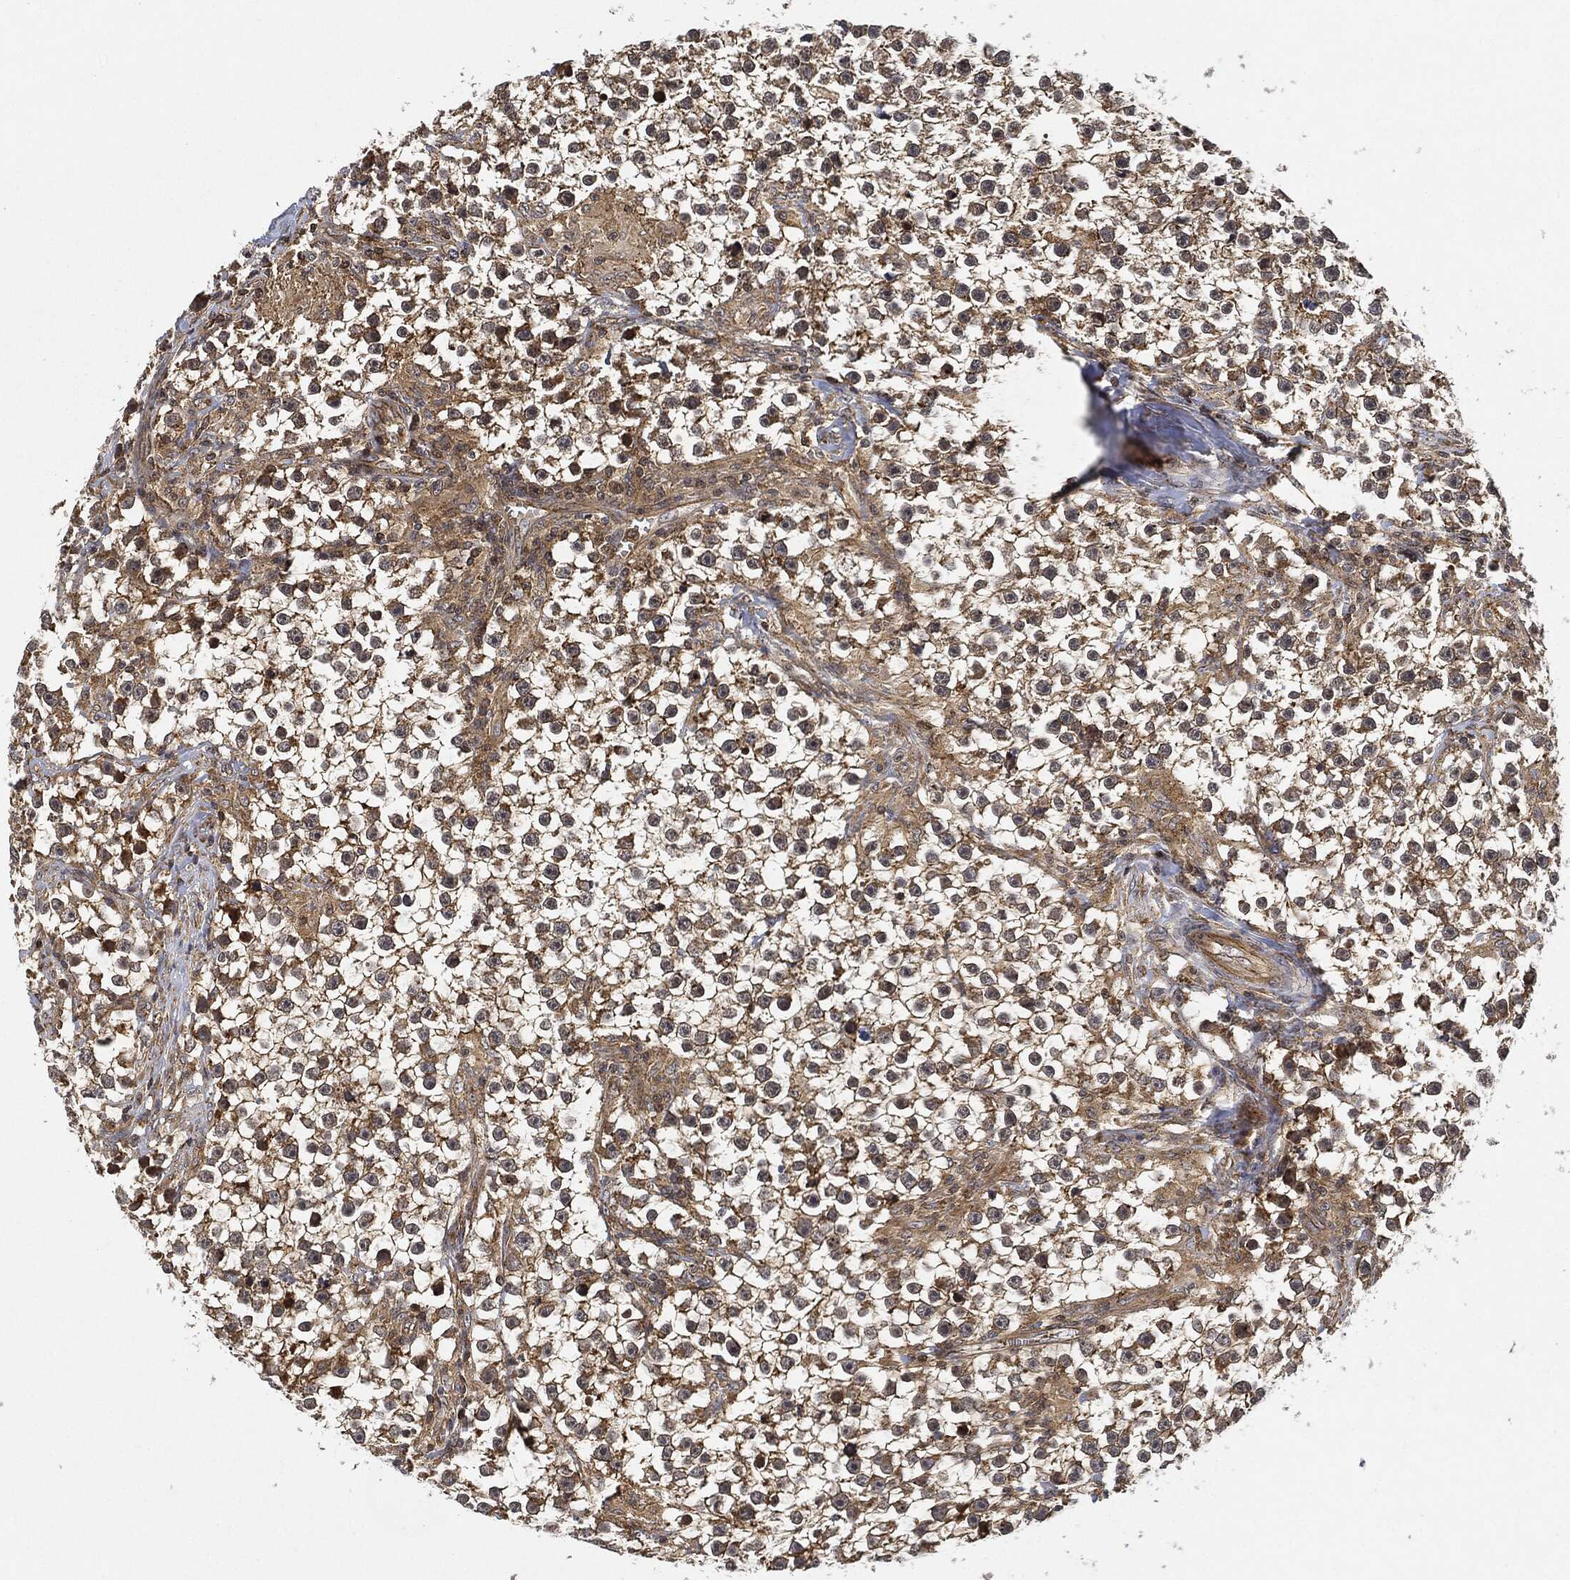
{"staining": {"intensity": "strong", "quantity": "<25%", "location": "cytoplasmic/membranous,nuclear"}, "tissue": "testis cancer", "cell_type": "Tumor cells", "image_type": "cancer", "snomed": [{"axis": "morphology", "description": "Seminoma, NOS"}, {"axis": "topography", "description": "Testis"}], "caption": "Testis cancer (seminoma) tissue shows strong cytoplasmic/membranous and nuclear staining in approximately <25% of tumor cells (IHC, brightfield microscopy, high magnification).", "gene": "MAP3K3", "patient": {"sex": "male", "age": 59}}